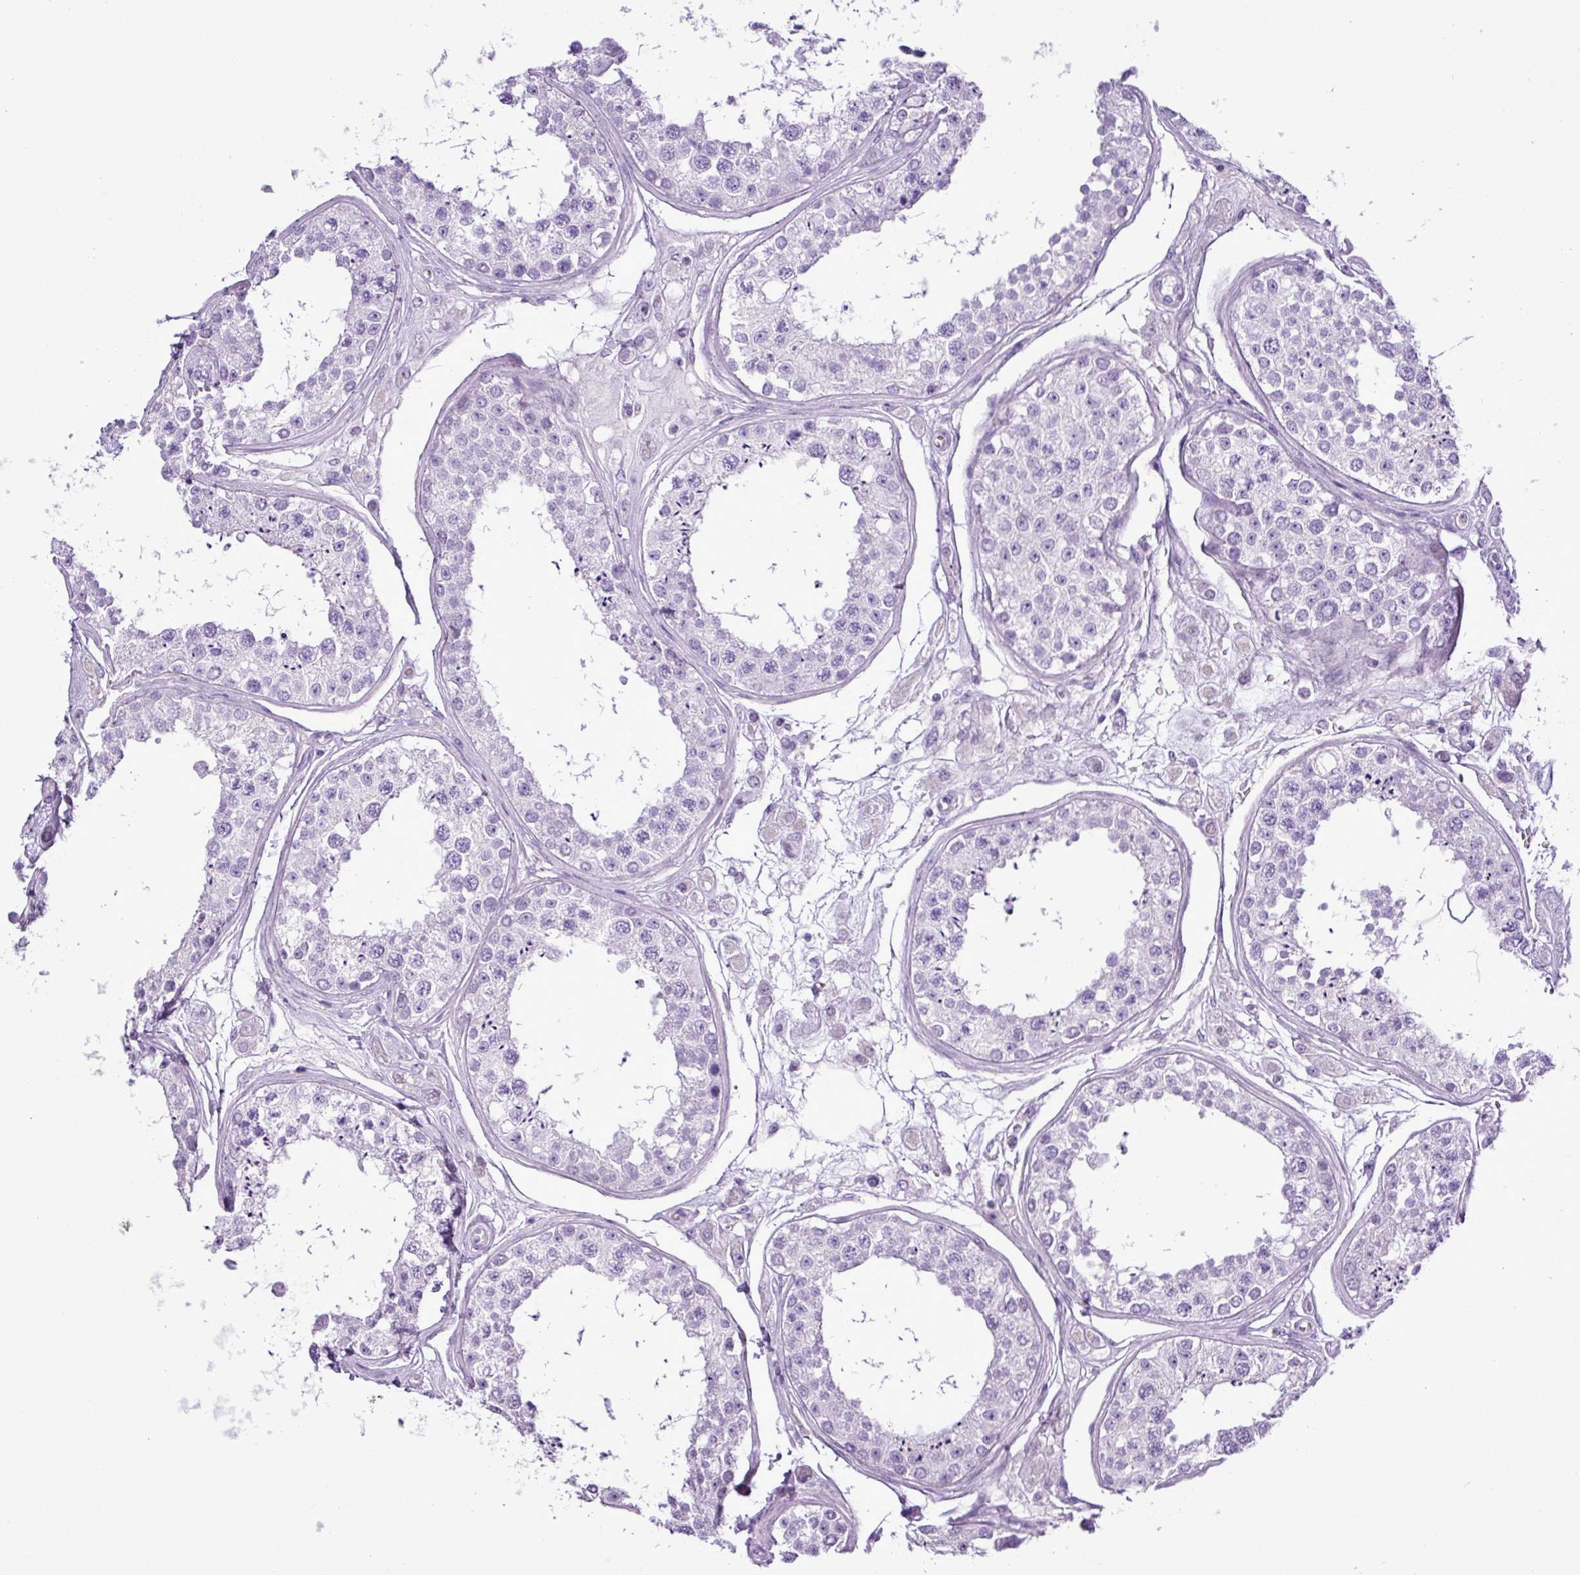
{"staining": {"intensity": "negative", "quantity": "none", "location": "none"}, "tissue": "testis", "cell_type": "Cells in seminiferous ducts", "image_type": "normal", "snomed": [{"axis": "morphology", "description": "Normal tissue, NOS"}, {"axis": "topography", "description": "Testis"}], "caption": "IHC image of benign human testis stained for a protein (brown), which displays no positivity in cells in seminiferous ducts. (Stains: DAB immunohistochemistry with hematoxylin counter stain, Microscopy: brightfield microscopy at high magnification).", "gene": "ALDH3A1", "patient": {"sex": "male", "age": 25}}